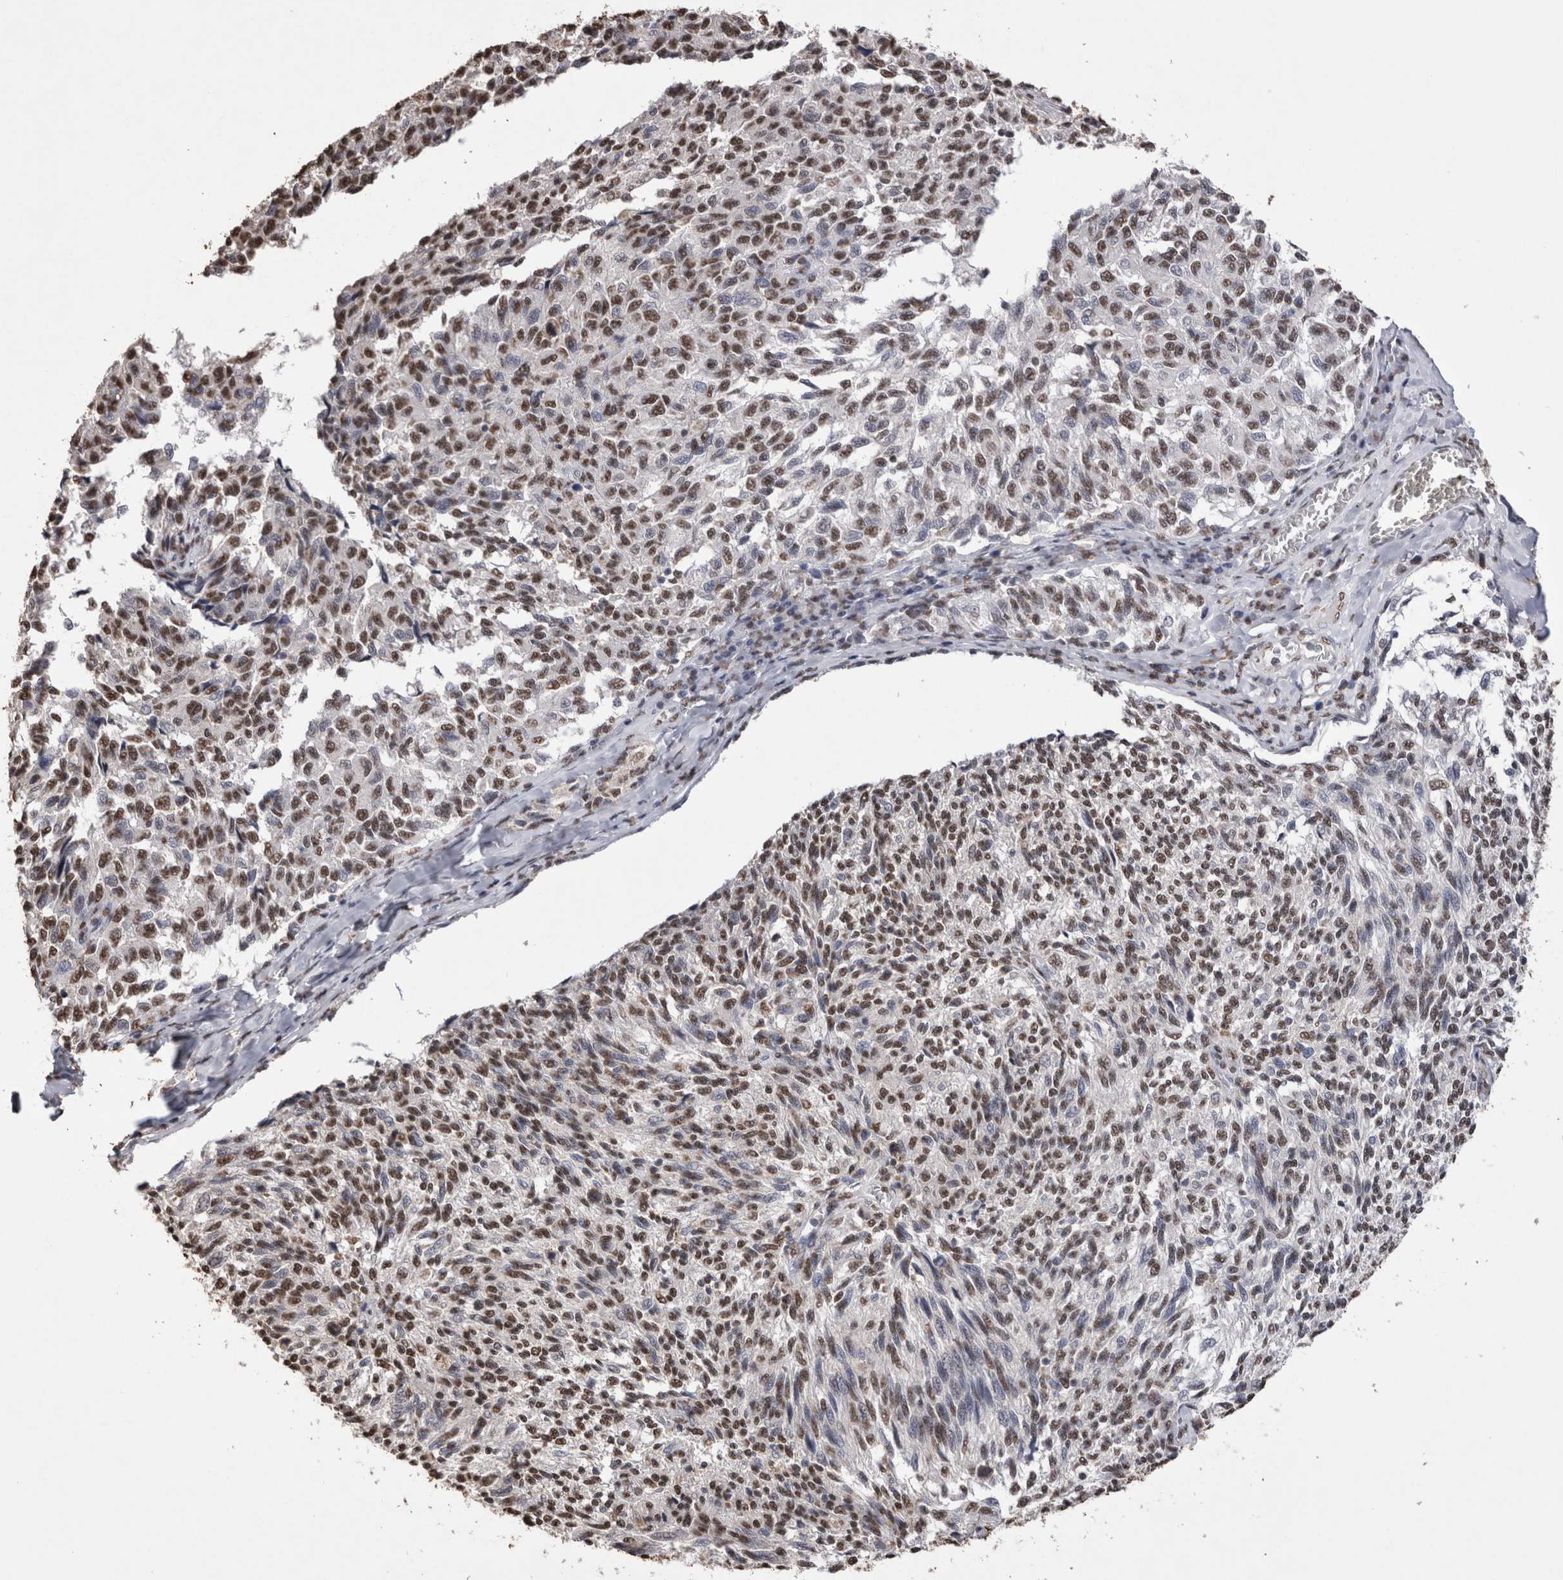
{"staining": {"intensity": "moderate", "quantity": ">75%", "location": "nuclear"}, "tissue": "melanoma", "cell_type": "Tumor cells", "image_type": "cancer", "snomed": [{"axis": "morphology", "description": "Malignant melanoma, NOS"}, {"axis": "topography", "description": "Skin"}], "caption": "Immunohistochemical staining of malignant melanoma displays medium levels of moderate nuclear protein staining in approximately >75% of tumor cells.", "gene": "NTHL1", "patient": {"sex": "female", "age": 73}}